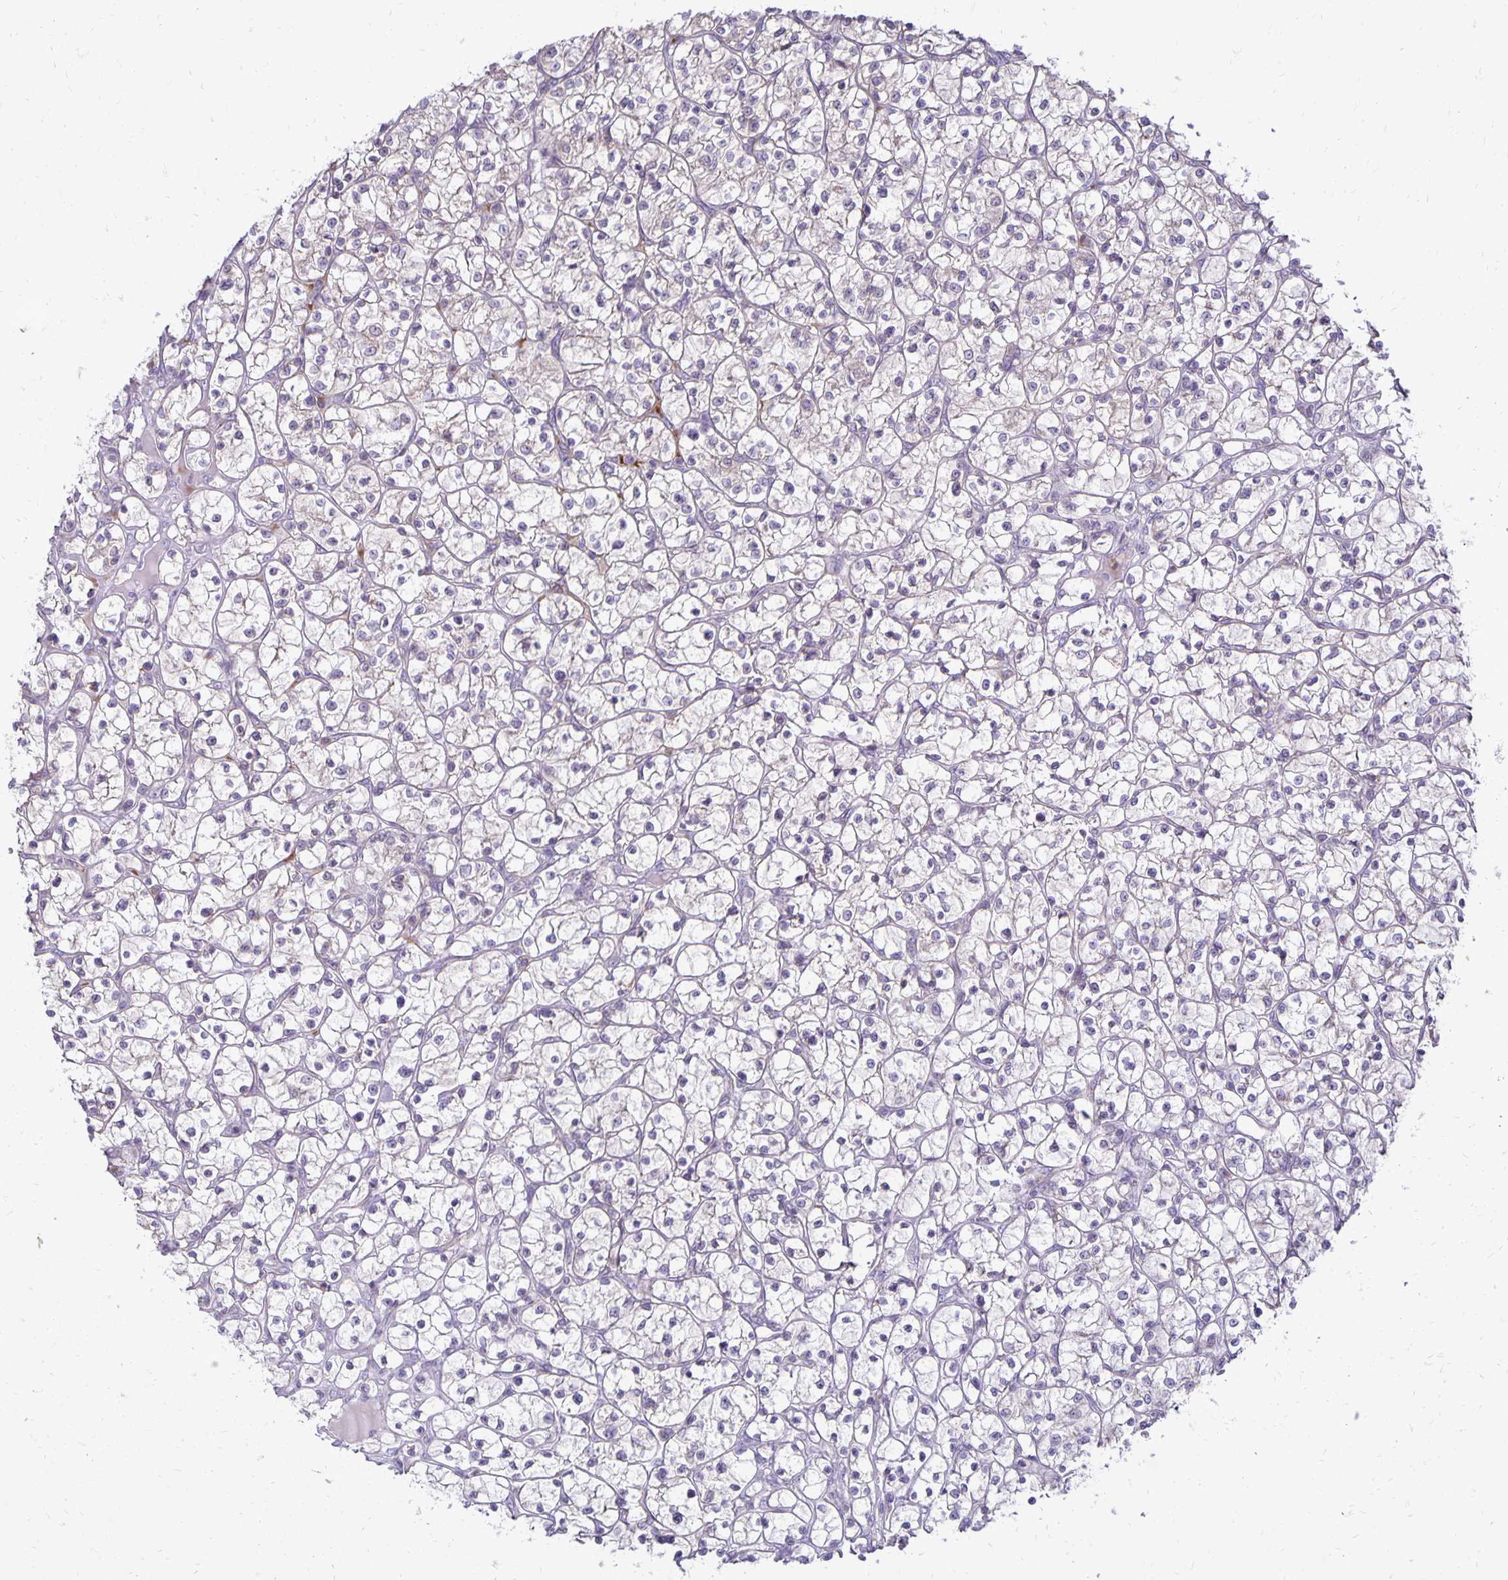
{"staining": {"intensity": "negative", "quantity": "none", "location": "none"}, "tissue": "renal cancer", "cell_type": "Tumor cells", "image_type": "cancer", "snomed": [{"axis": "morphology", "description": "Adenocarcinoma, NOS"}, {"axis": "topography", "description": "Kidney"}], "caption": "A photomicrograph of human renal cancer (adenocarcinoma) is negative for staining in tumor cells.", "gene": "FN3K", "patient": {"sex": "female", "age": 64}}